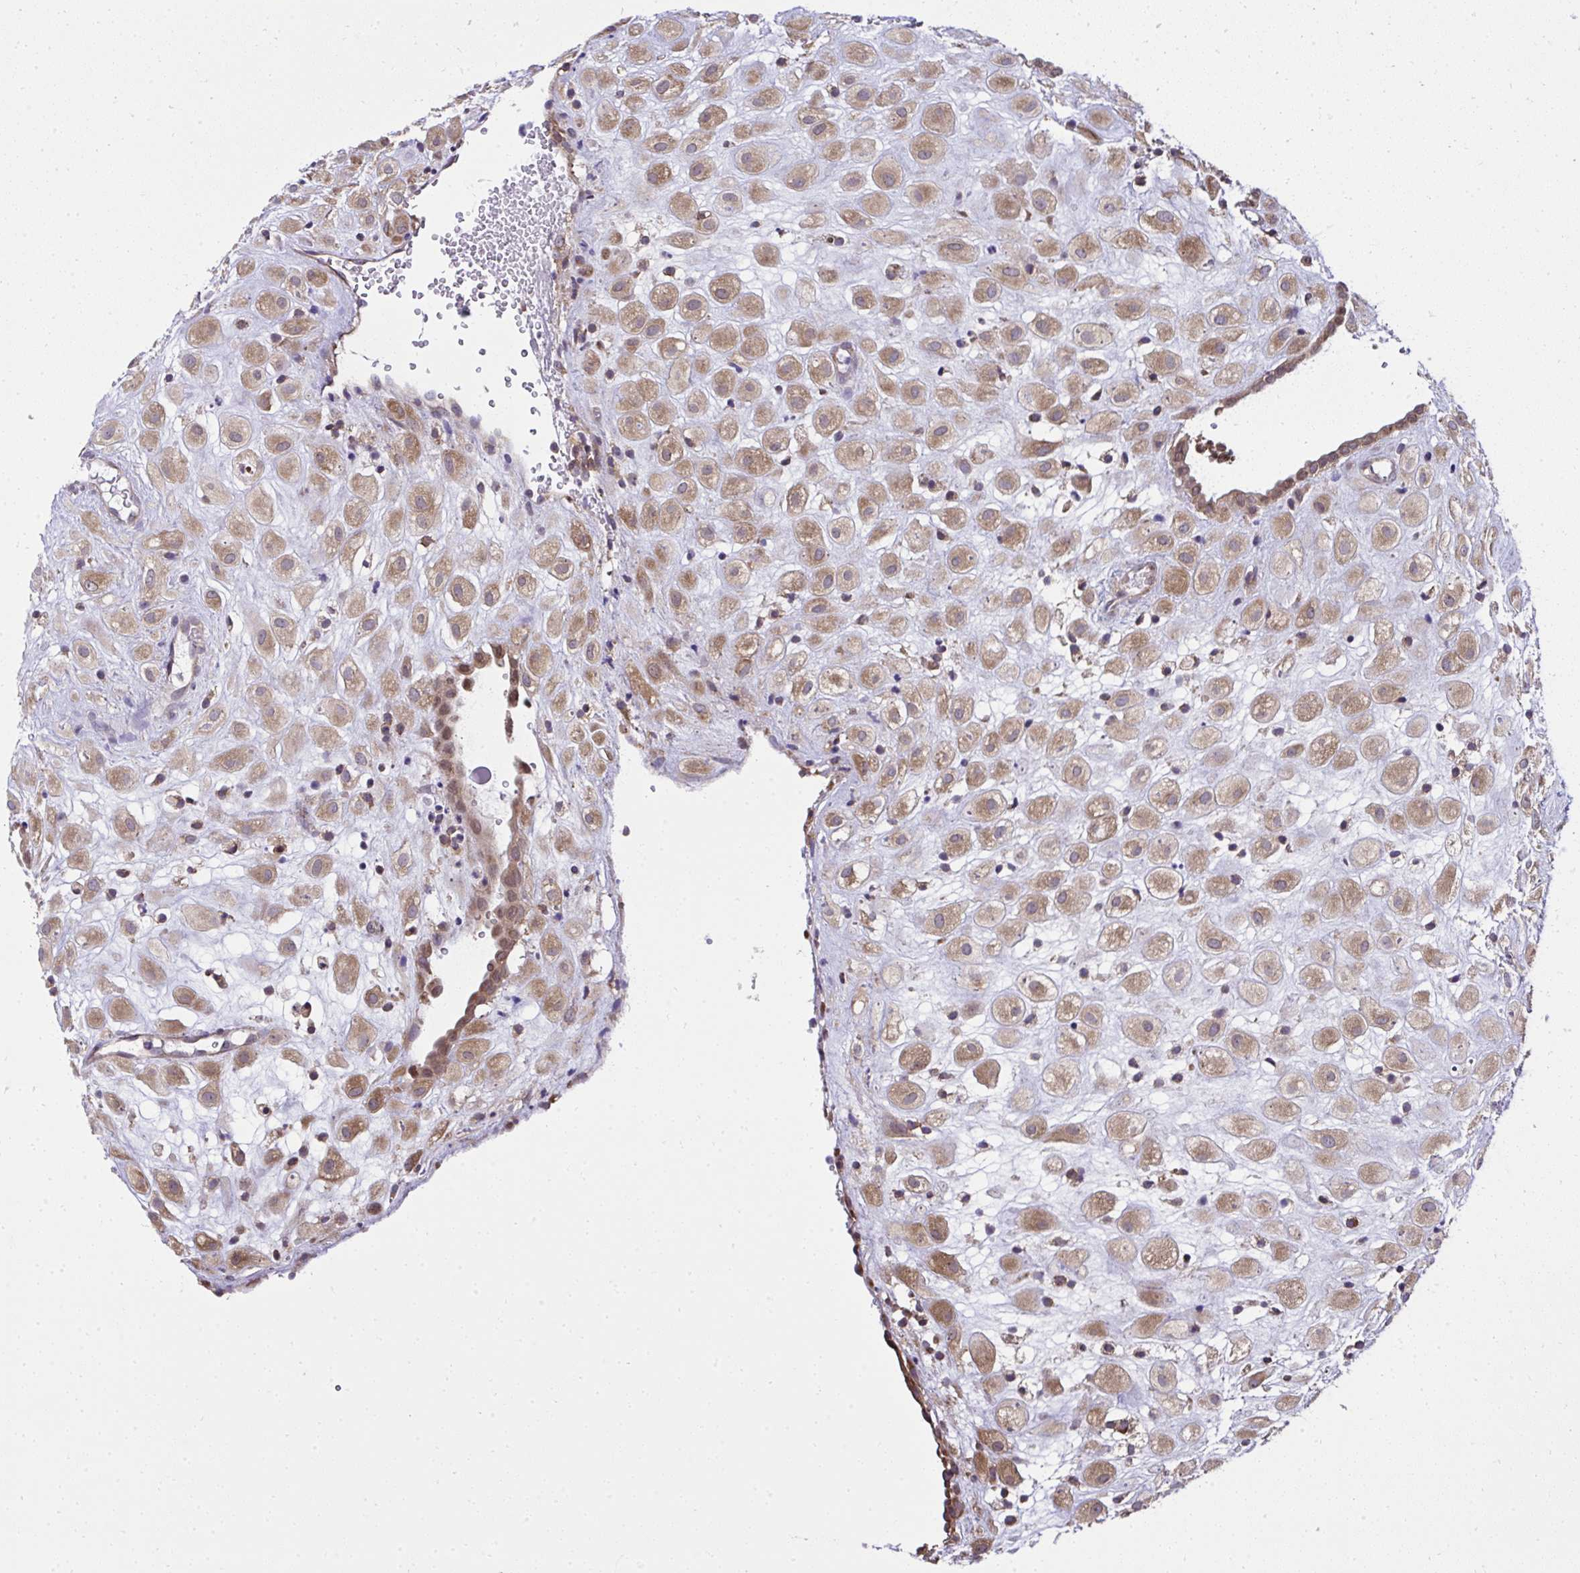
{"staining": {"intensity": "moderate", "quantity": ">75%", "location": "cytoplasmic/membranous"}, "tissue": "placenta", "cell_type": "Decidual cells", "image_type": "normal", "snomed": [{"axis": "morphology", "description": "Normal tissue, NOS"}, {"axis": "topography", "description": "Placenta"}], "caption": "This image displays normal placenta stained with immunohistochemistry (IHC) to label a protein in brown. The cytoplasmic/membranous of decidual cells show moderate positivity for the protein. Nuclei are counter-stained blue.", "gene": "RPS7", "patient": {"sex": "female", "age": 24}}